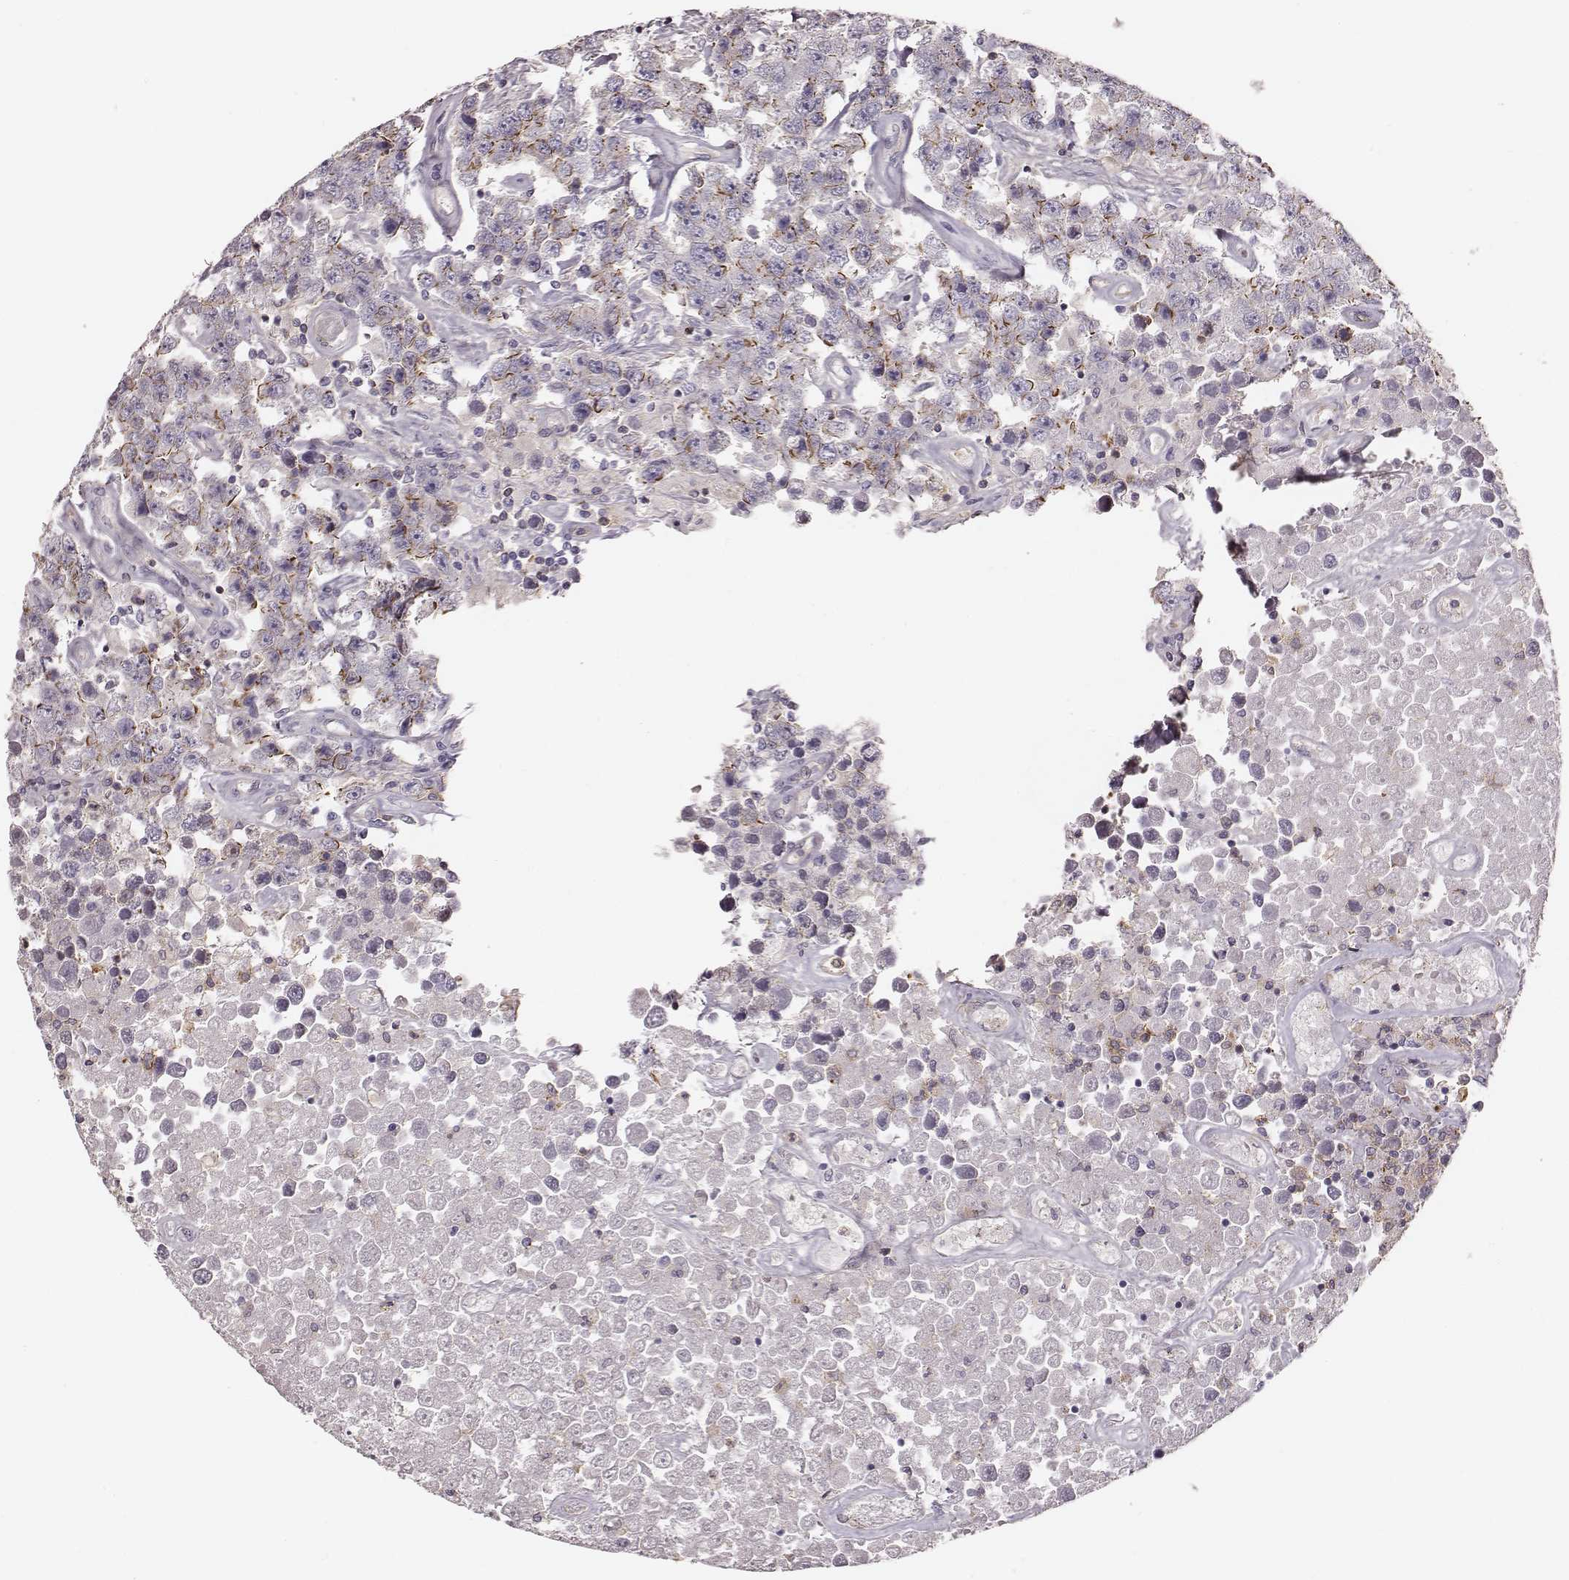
{"staining": {"intensity": "negative", "quantity": "none", "location": "none"}, "tissue": "testis cancer", "cell_type": "Tumor cells", "image_type": "cancer", "snomed": [{"axis": "morphology", "description": "Seminoma, NOS"}, {"axis": "topography", "description": "Testis"}], "caption": "The image displays no staining of tumor cells in testis seminoma.", "gene": "ZYX", "patient": {"sex": "male", "age": 52}}